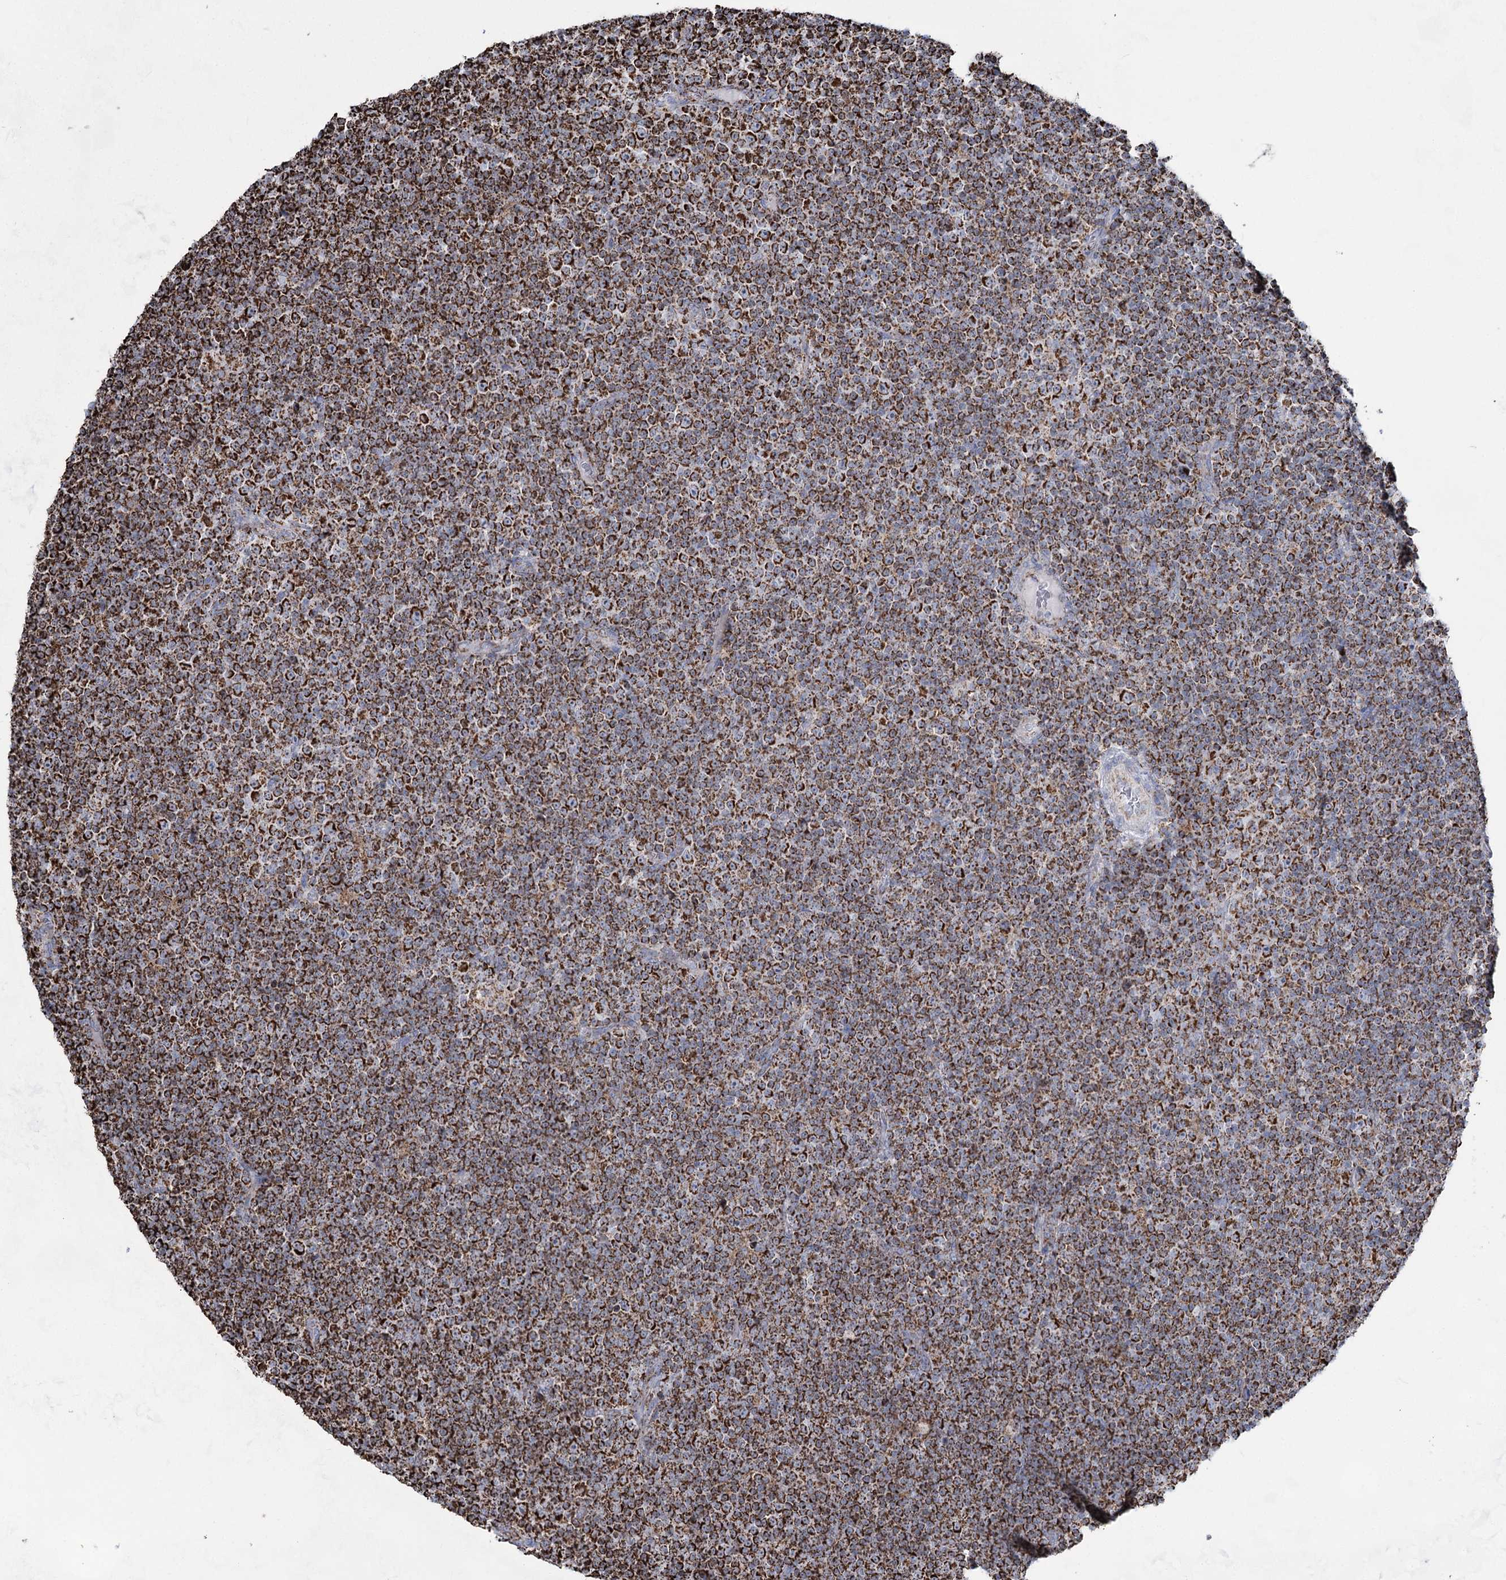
{"staining": {"intensity": "strong", "quantity": ">75%", "location": "cytoplasmic/membranous"}, "tissue": "lymphoma", "cell_type": "Tumor cells", "image_type": "cancer", "snomed": [{"axis": "morphology", "description": "Malignant lymphoma, non-Hodgkin's type, Low grade"}, {"axis": "topography", "description": "Lymph node"}], "caption": "An immunohistochemistry micrograph of tumor tissue is shown. Protein staining in brown shows strong cytoplasmic/membranous positivity in malignant lymphoma, non-Hodgkin's type (low-grade) within tumor cells.", "gene": "CWF19L1", "patient": {"sex": "female", "age": 67}}